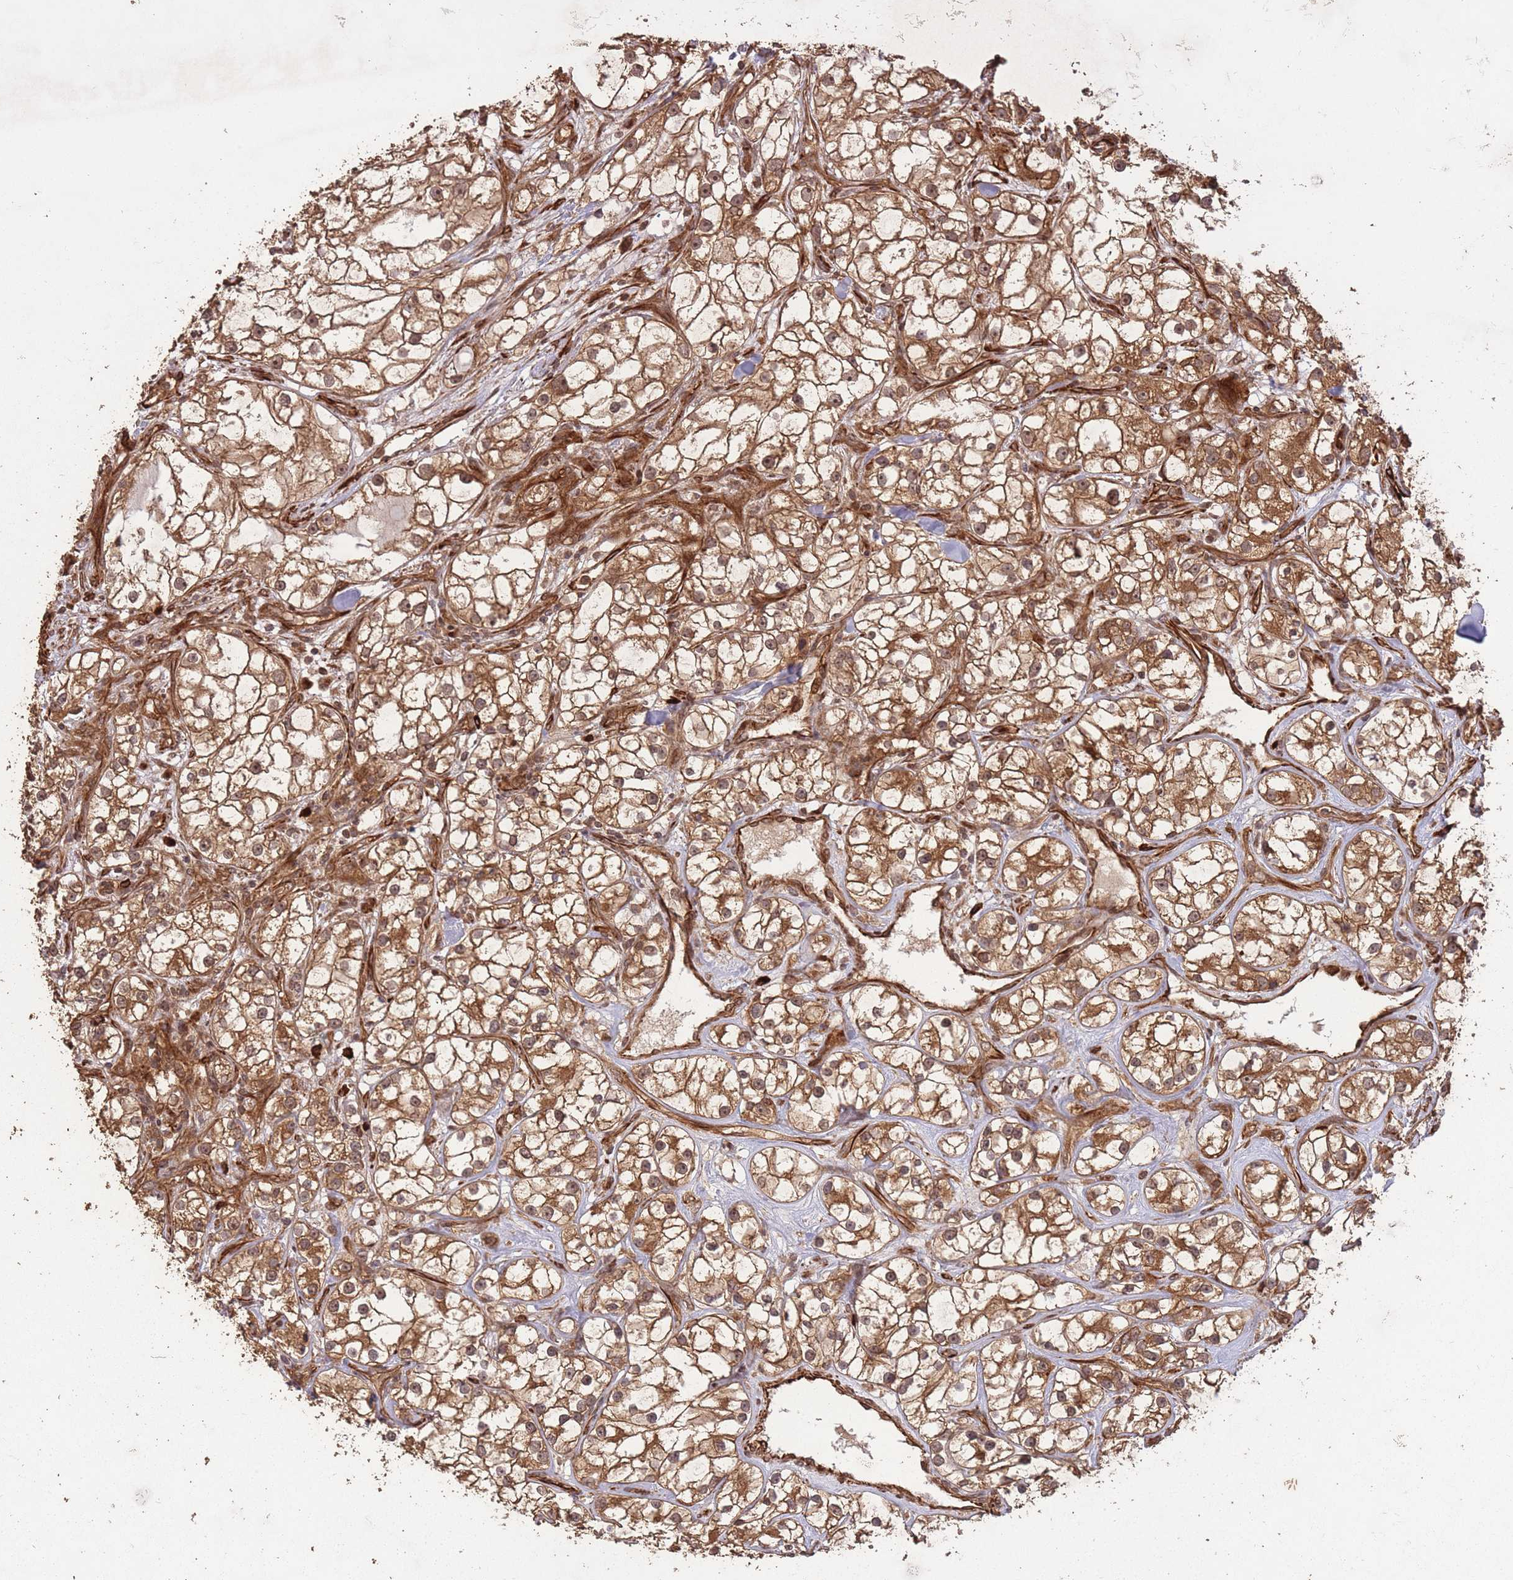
{"staining": {"intensity": "strong", "quantity": ">75%", "location": "cytoplasmic/membranous"}, "tissue": "renal cancer", "cell_type": "Tumor cells", "image_type": "cancer", "snomed": [{"axis": "morphology", "description": "Adenocarcinoma, NOS"}, {"axis": "topography", "description": "Kidney"}], "caption": "Immunohistochemical staining of human renal cancer (adenocarcinoma) demonstrates high levels of strong cytoplasmic/membranous positivity in about >75% of tumor cells.", "gene": "ERBB3", "patient": {"sex": "male", "age": 77}}